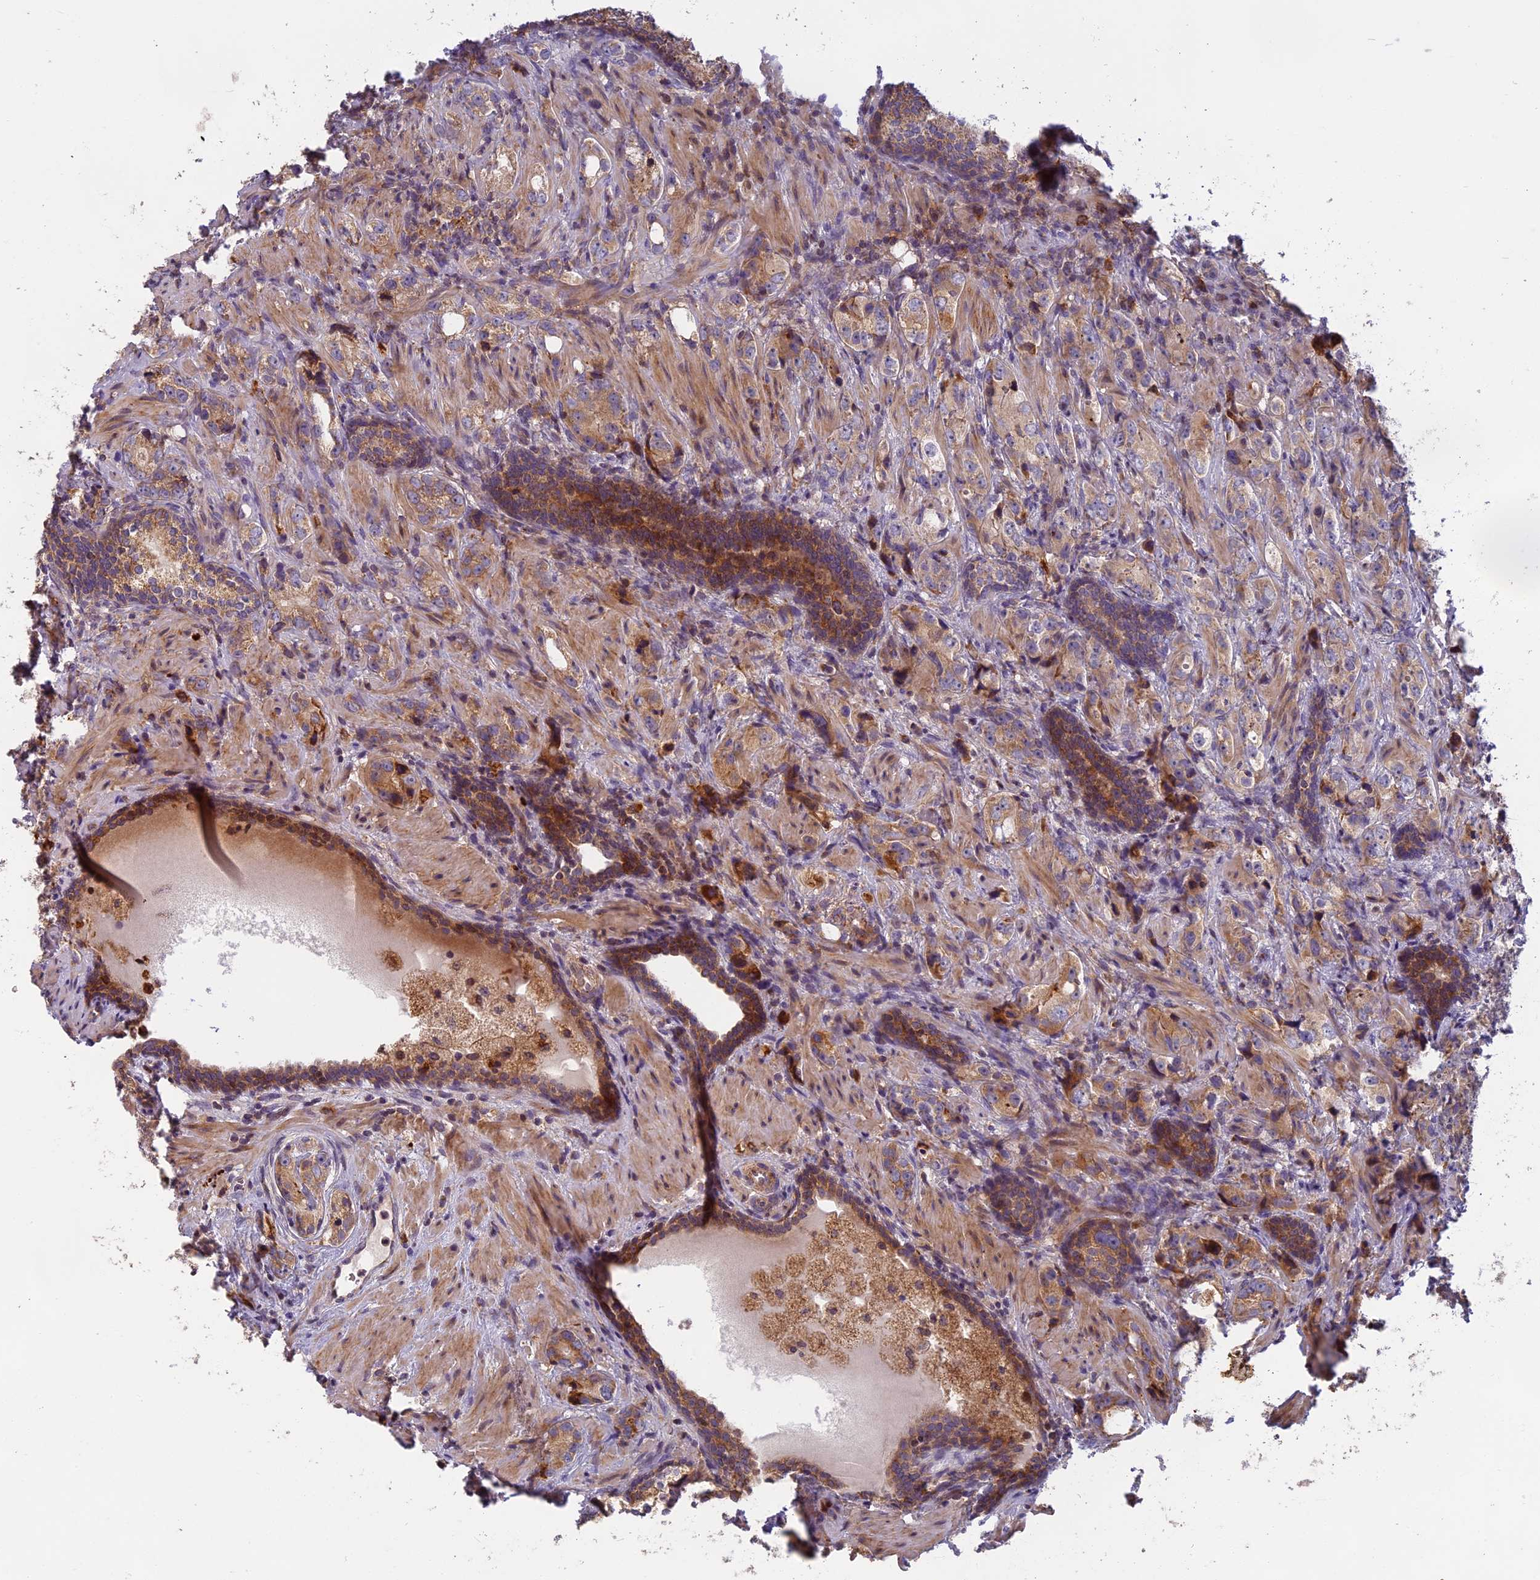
{"staining": {"intensity": "moderate", "quantity": ">75%", "location": "cytoplasmic/membranous"}, "tissue": "prostate cancer", "cell_type": "Tumor cells", "image_type": "cancer", "snomed": [{"axis": "morphology", "description": "Adenocarcinoma, High grade"}, {"axis": "topography", "description": "Prostate"}], "caption": "Immunohistochemical staining of high-grade adenocarcinoma (prostate) demonstrates moderate cytoplasmic/membranous protein staining in about >75% of tumor cells.", "gene": "EDAR", "patient": {"sex": "male", "age": 63}}